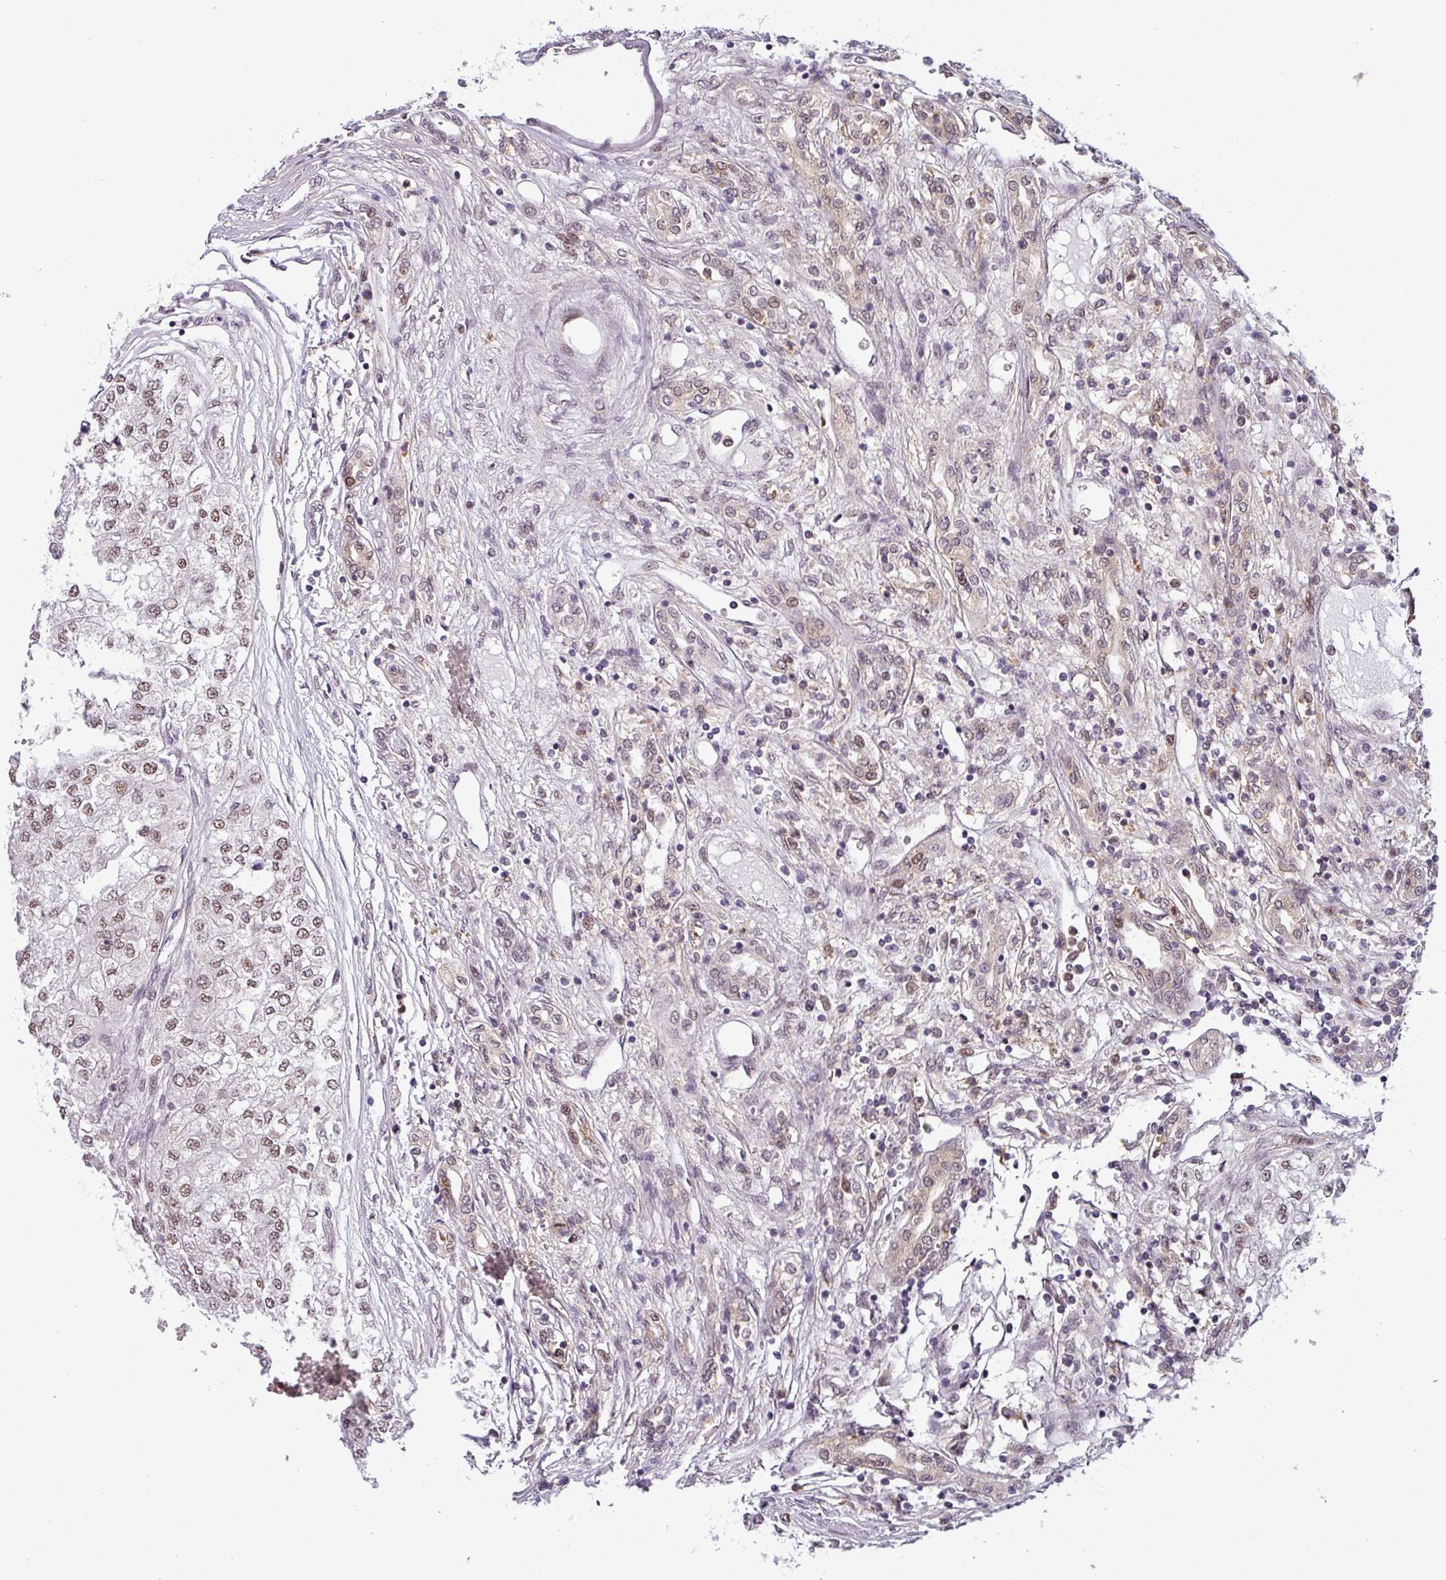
{"staining": {"intensity": "weak", "quantity": ">75%", "location": "nuclear"}, "tissue": "renal cancer", "cell_type": "Tumor cells", "image_type": "cancer", "snomed": [{"axis": "morphology", "description": "Adenocarcinoma, NOS"}, {"axis": "topography", "description": "Kidney"}], "caption": "Protein staining of adenocarcinoma (renal) tissue reveals weak nuclear staining in approximately >75% of tumor cells. The staining was performed using DAB, with brown indicating positive protein expression. Nuclei are stained blue with hematoxylin.", "gene": "NPFFR1", "patient": {"sex": "female", "age": 54}}